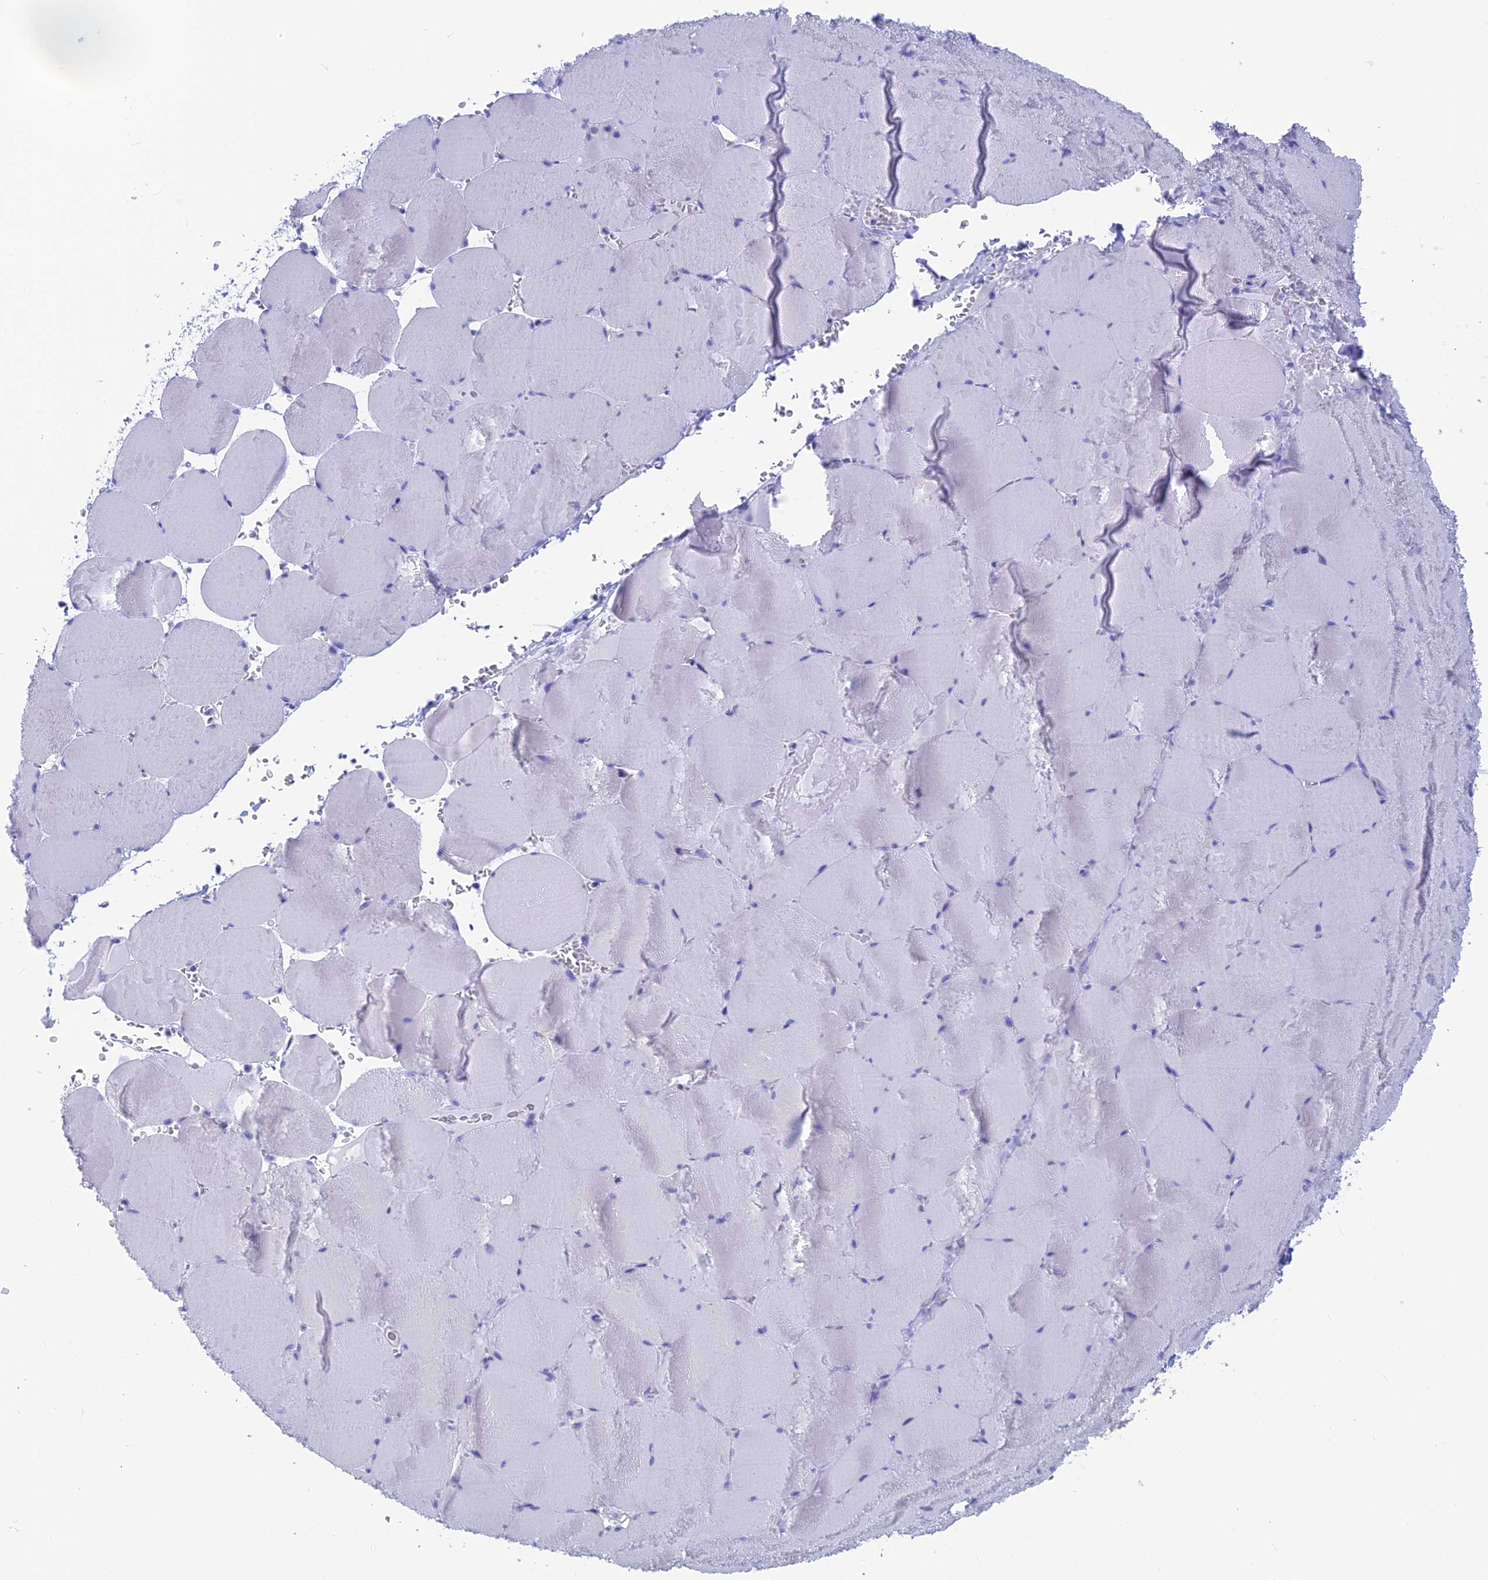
{"staining": {"intensity": "negative", "quantity": "none", "location": "none"}, "tissue": "skeletal muscle", "cell_type": "Myocytes", "image_type": "normal", "snomed": [{"axis": "morphology", "description": "Normal tissue, NOS"}, {"axis": "topography", "description": "Skeletal muscle"}, {"axis": "topography", "description": "Head-Neck"}], "caption": "A high-resolution image shows immunohistochemistry staining of normal skeletal muscle, which reveals no significant staining in myocytes.", "gene": "GNGT2", "patient": {"sex": "male", "age": 66}}